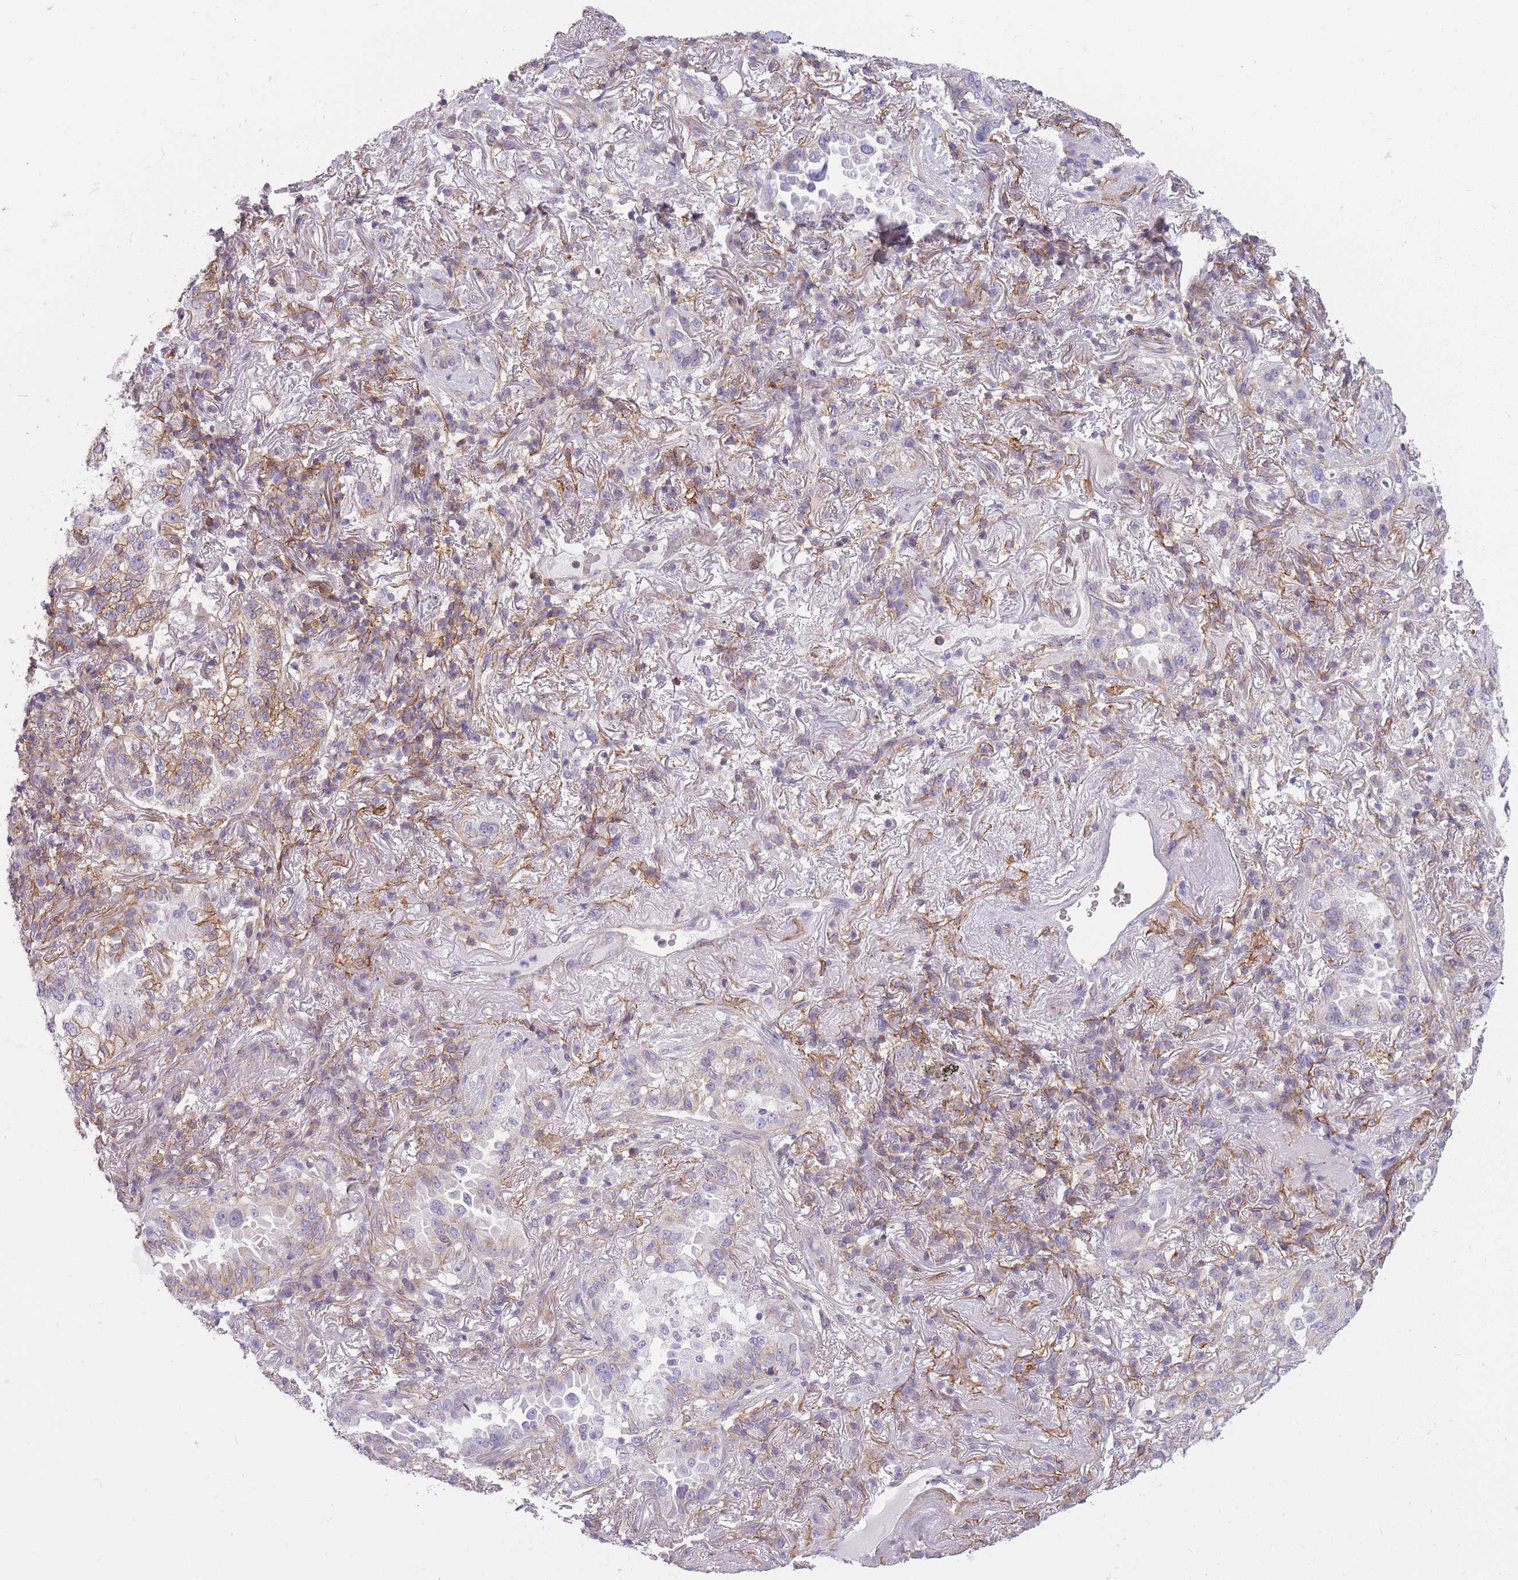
{"staining": {"intensity": "moderate", "quantity": "25%-75%", "location": "cytoplasmic/membranous"}, "tissue": "lung cancer", "cell_type": "Tumor cells", "image_type": "cancer", "snomed": [{"axis": "morphology", "description": "Adenocarcinoma, NOS"}, {"axis": "topography", "description": "Lung"}], "caption": "Immunohistochemical staining of human lung cancer exhibits moderate cytoplasmic/membranous protein positivity in approximately 25%-75% of tumor cells. Ihc stains the protein in brown and the nuclei are stained blue.", "gene": "ADD1", "patient": {"sex": "female", "age": 69}}